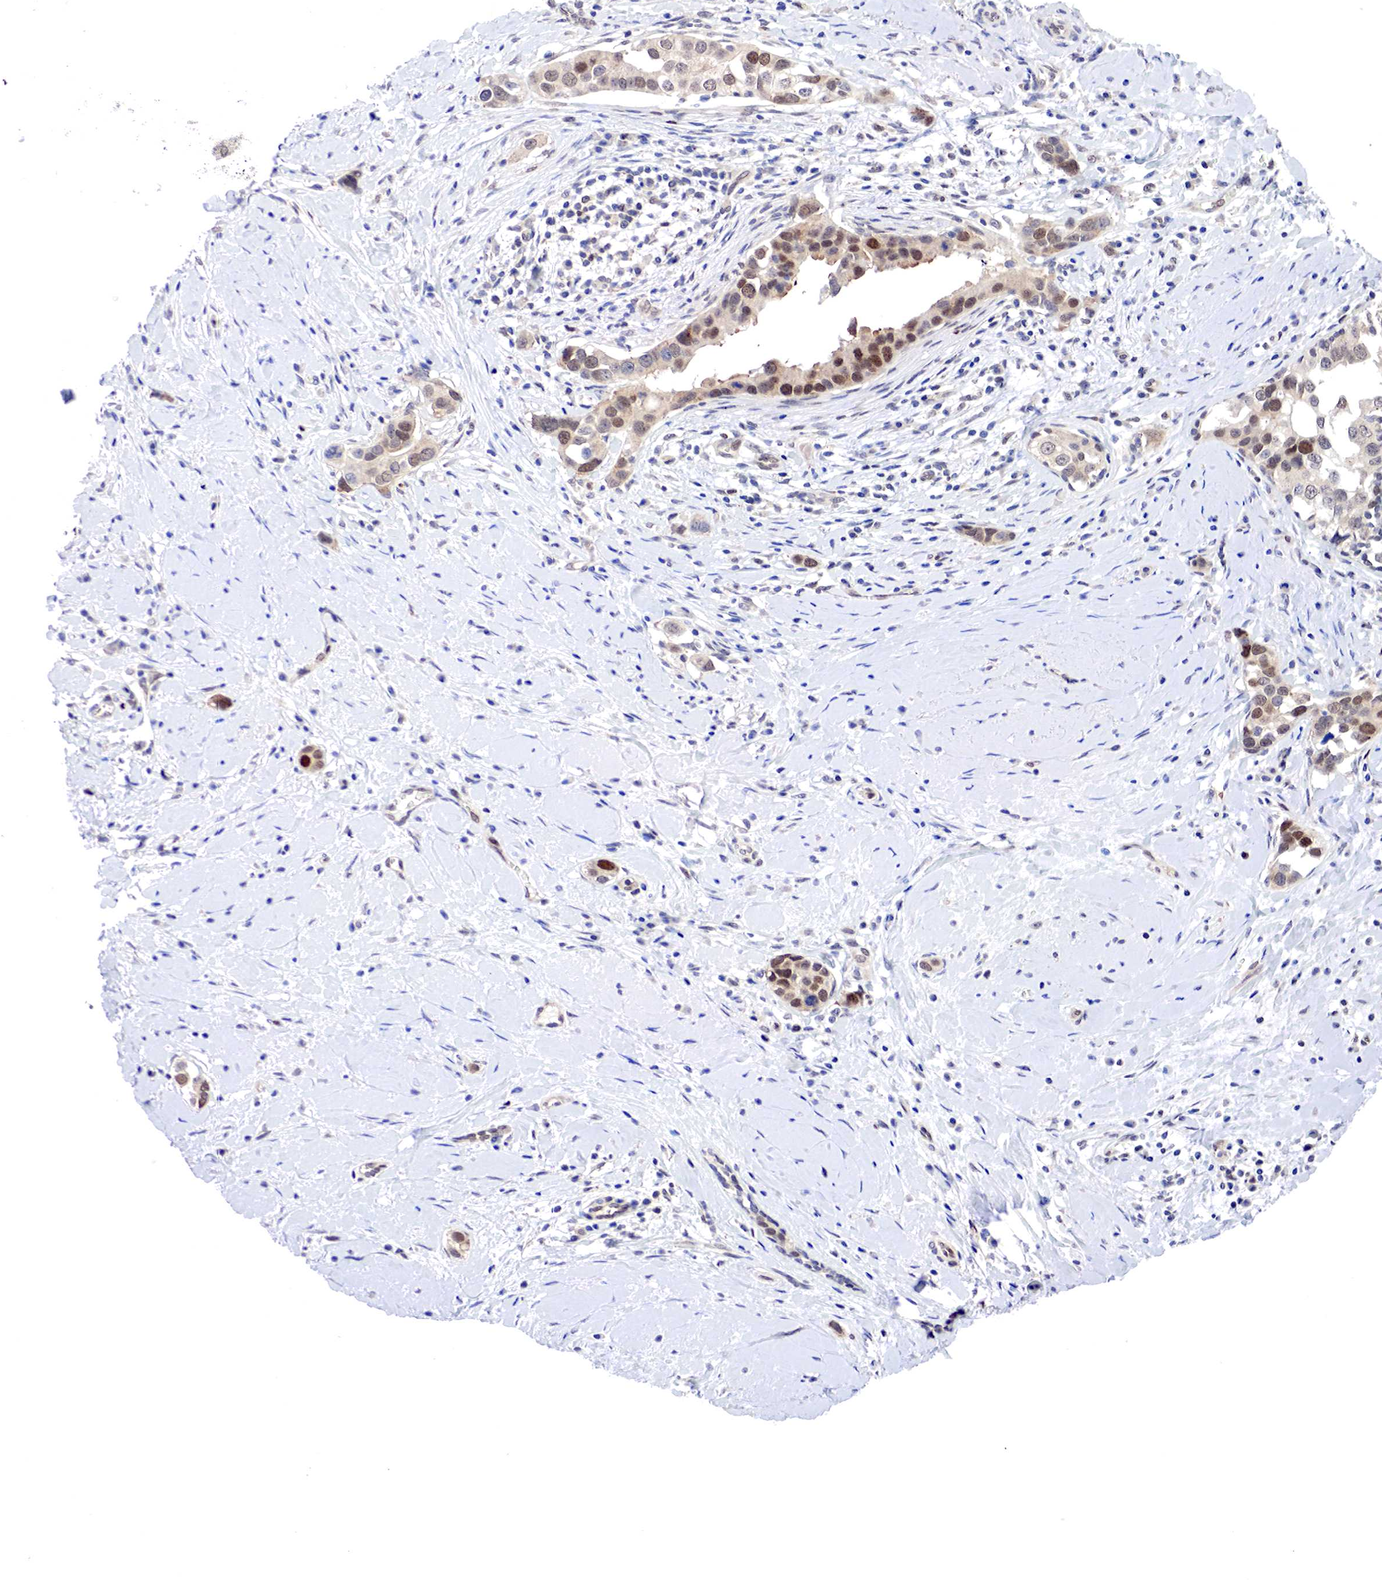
{"staining": {"intensity": "moderate", "quantity": "25%-75%", "location": "cytoplasmic/membranous,nuclear"}, "tissue": "breast cancer", "cell_type": "Tumor cells", "image_type": "cancer", "snomed": [{"axis": "morphology", "description": "Duct carcinoma"}, {"axis": "topography", "description": "Breast"}], "caption": "An image of breast cancer (intraductal carcinoma) stained for a protein reveals moderate cytoplasmic/membranous and nuclear brown staining in tumor cells. (DAB (3,3'-diaminobenzidine) = brown stain, brightfield microscopy at high magnification).", "gene": "PABIR2", "patient": {"sex": "female", "age": 55}}